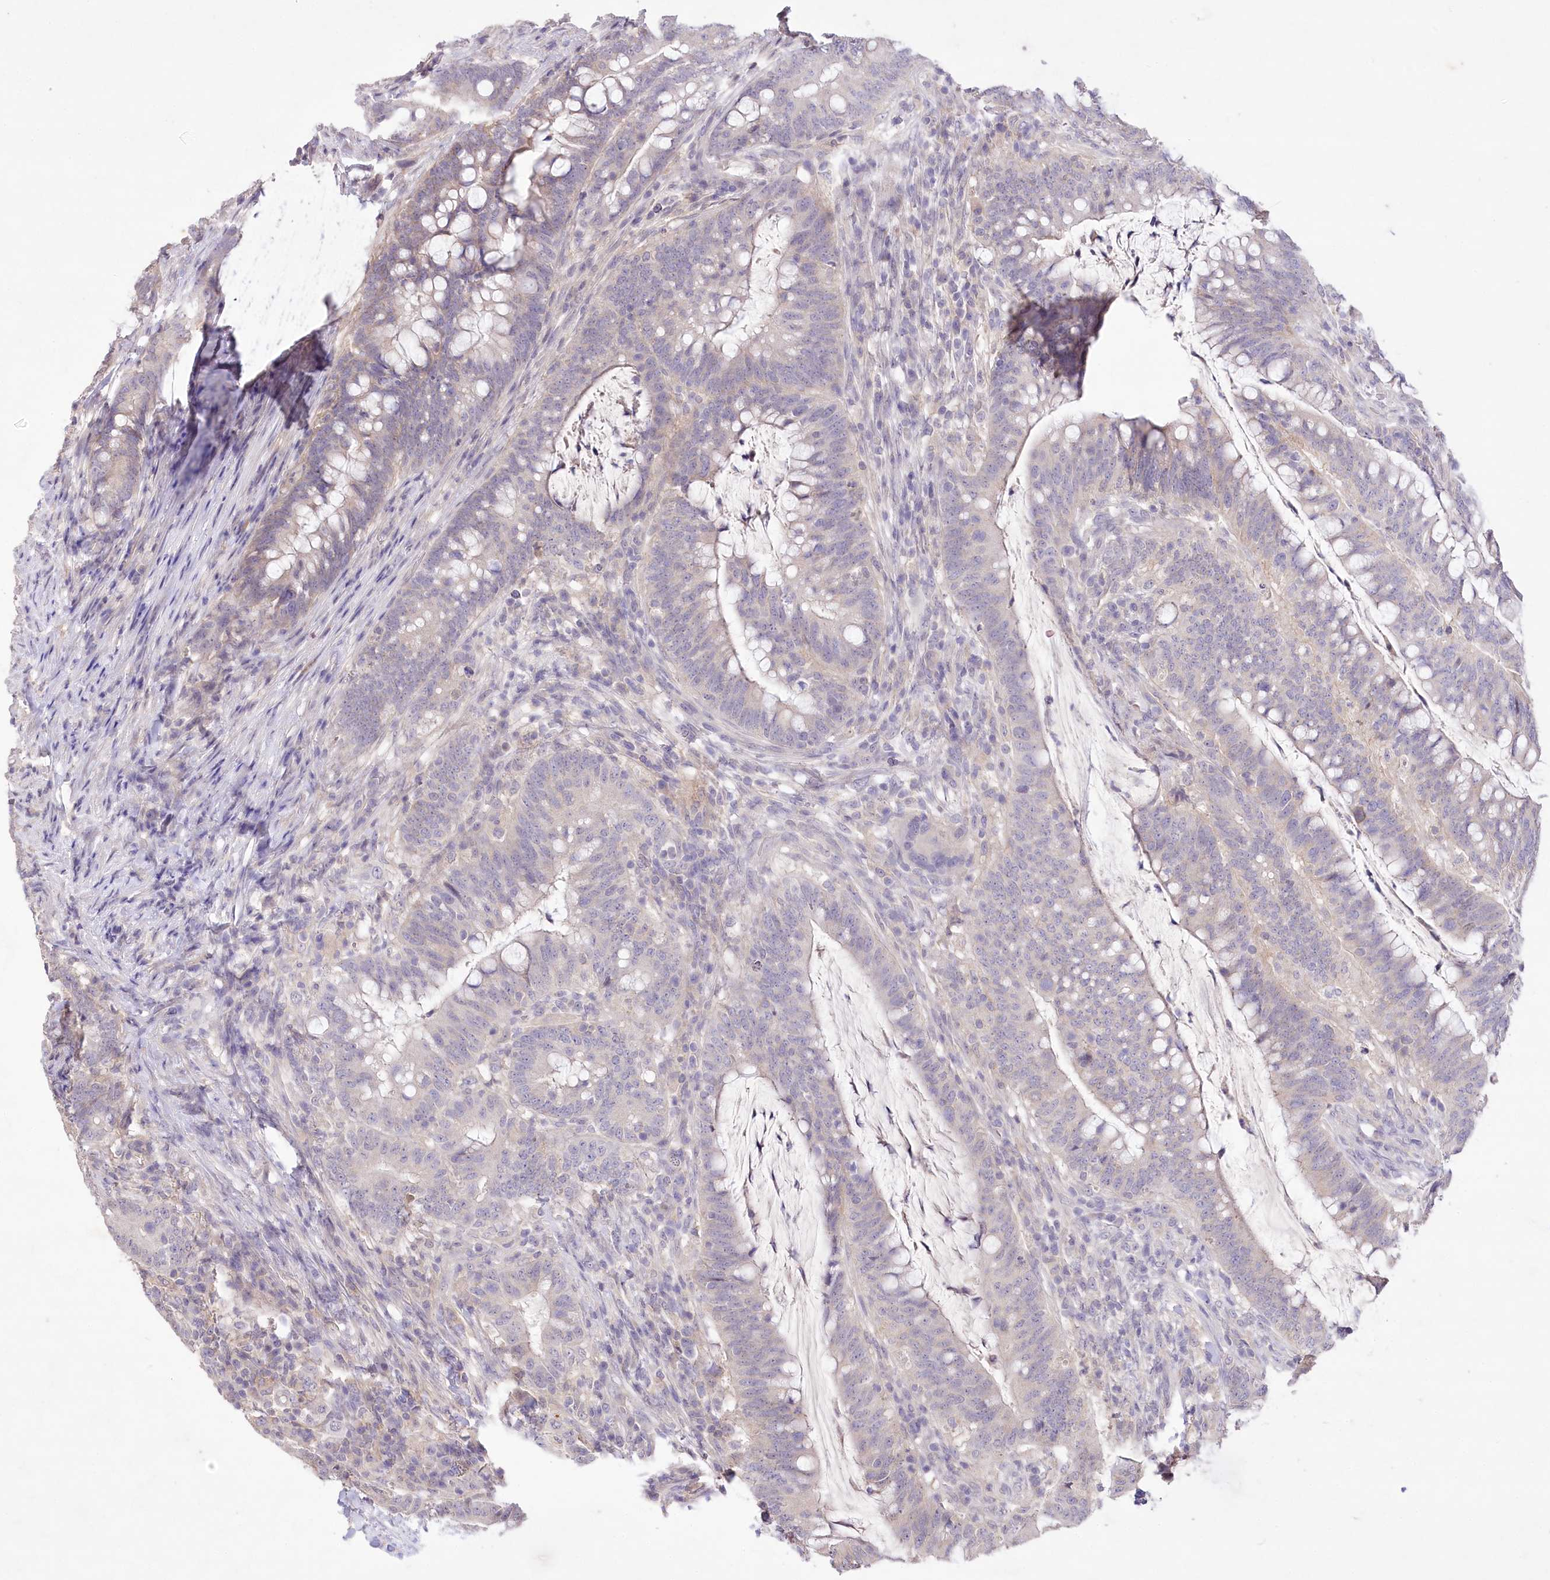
{"staining": {"intensity": "negative", "quantity": "none", "location": "none"}, "tissue": "colorectal cancer", "cell_type": "Tumor cells", "image_type": "cancer", "snomed": [{"axis": "morphology", "description": "Adenocarcinoma, NOS"}, {"axis": "topography", "description": "Colon"}], "caption": "Tumor cells show no significant staining in colorectal cancer (adenocarcinoma).", "gene": "ENPP1", "patient": {"sex": "female", "age": 66}}